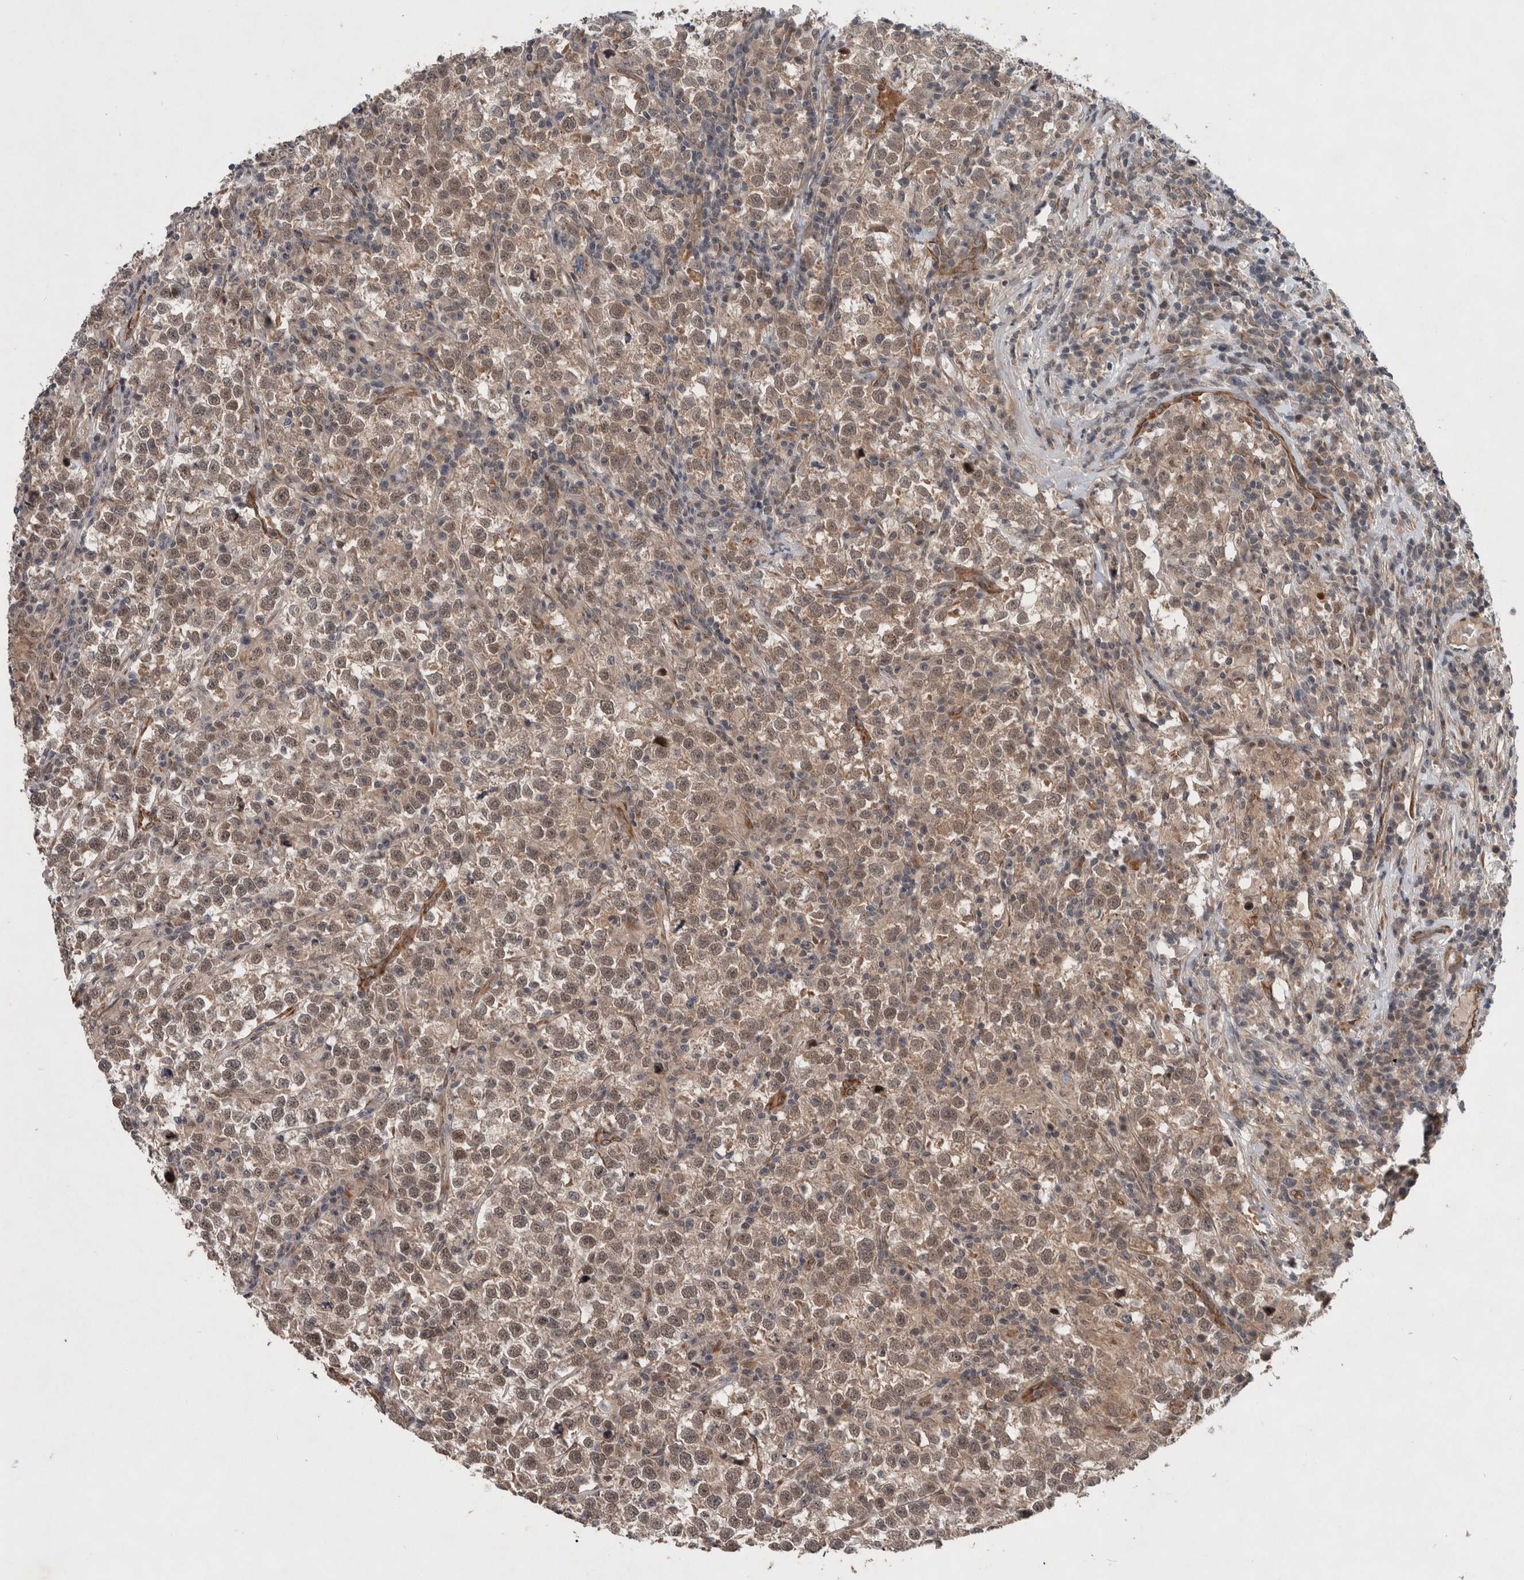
{"staining": {"intensity": "weak", "quantity": ">75%", "location": "cytoplasmic/membranous,nuclear"}, "tissue": "testis cancer", "cell_type": "Tumor cells", "image_type": "cancer", "snomed": [{"axis": "morphology", "description": "Normal tissue, NOS"}, {"axis": "morphology", "description": "Seminoma, NOS"}, {"axis": "topography", "description": "Testis"}], "caption": "This histopathology image shows seminoma (testis) stained with immunohistochemistry to label a protein in brown. The cytoplasmic/membranous and nuclear of tumor cells show weak positivity for the protein. Nuclei are counter-stained blue.", "gene": "GIMAP6", "patient": {"sex": "male", "age": 43}}